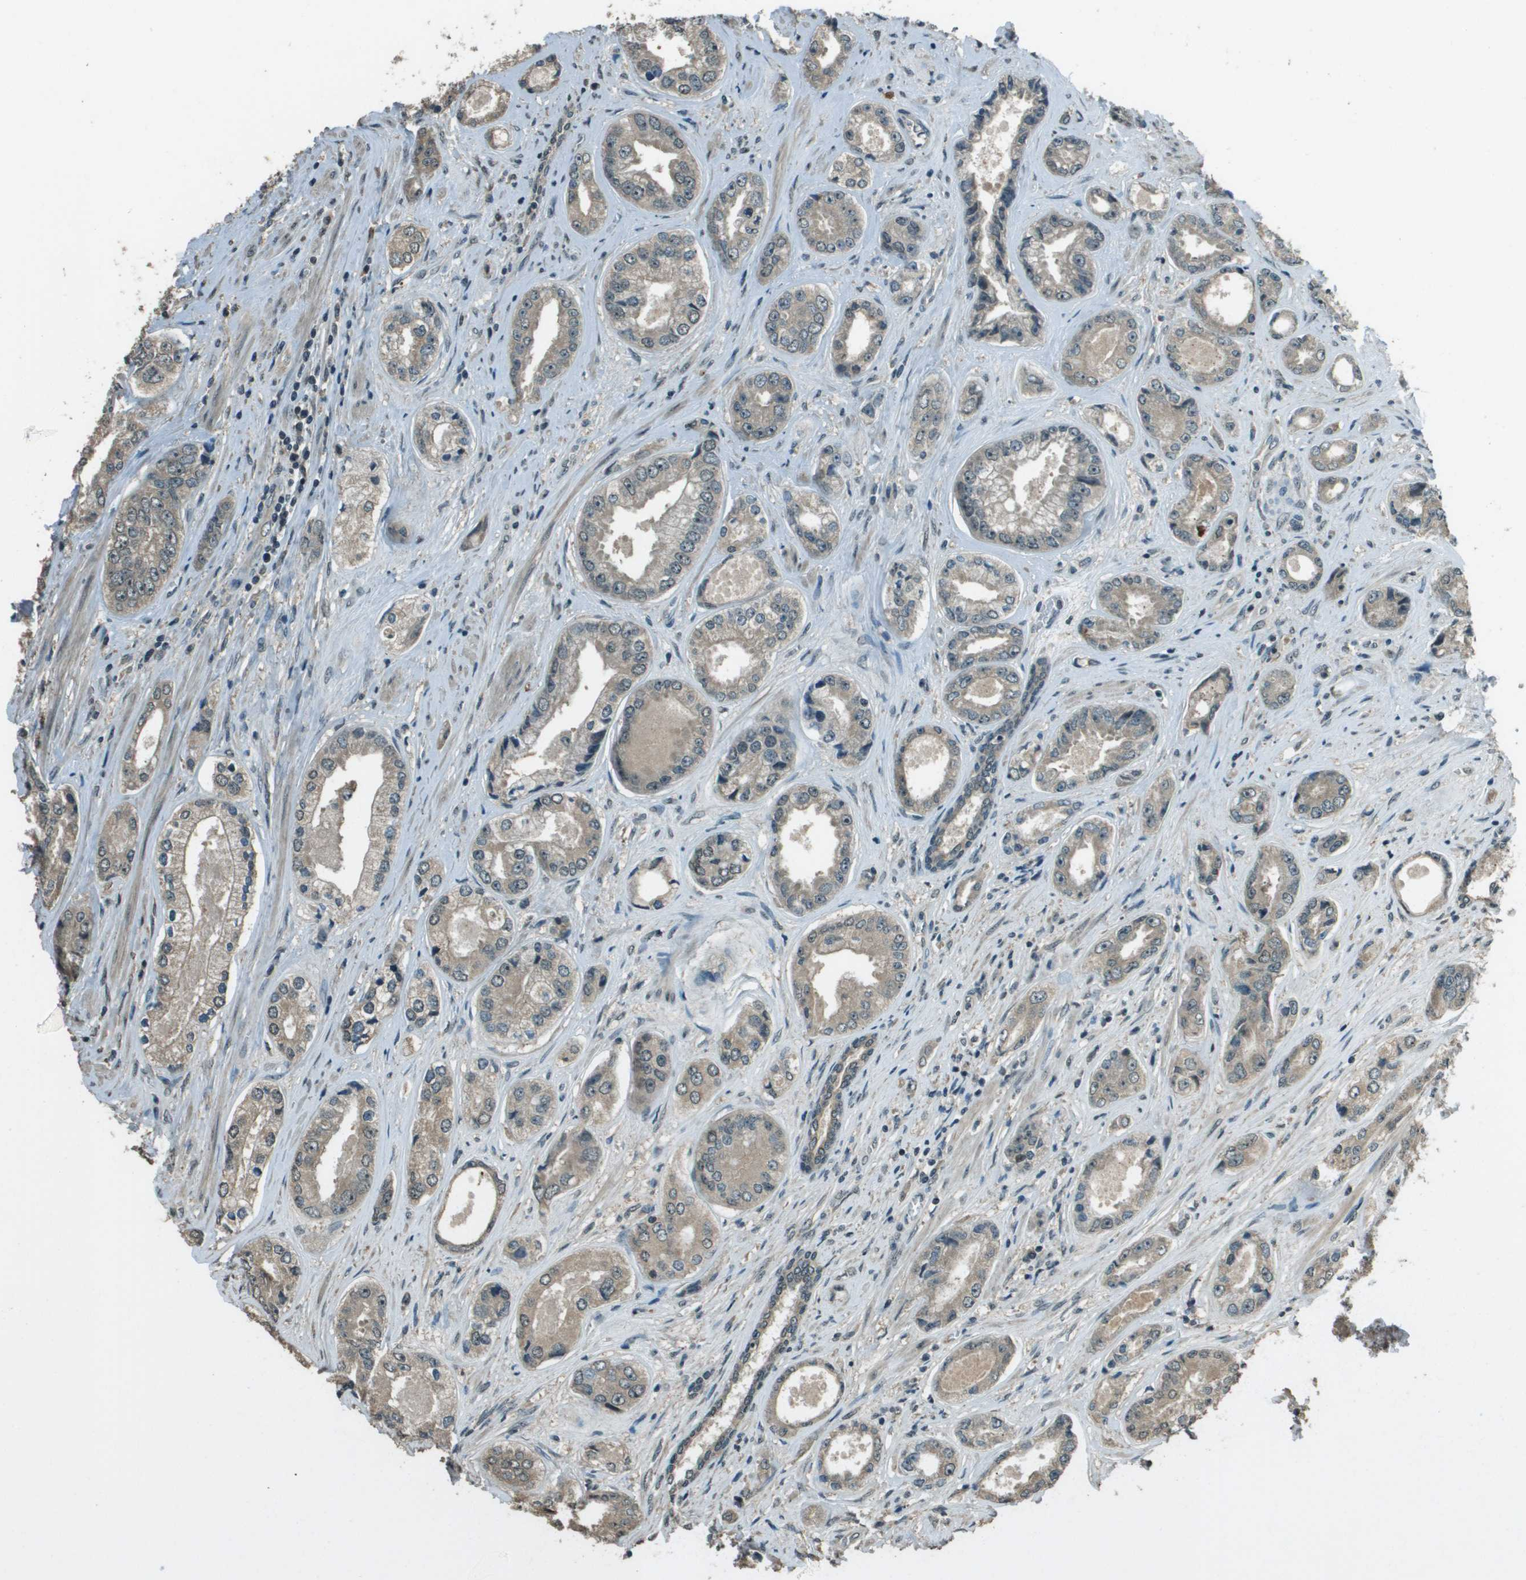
{"staining": {"intensity": "weak", "quantity": ">75%", "location": "cytoplasmic/membranous"}, "tissue": "prostate cancer", "cell_type": "Tumor cells", "image_type": "cancer", "snomed": [{"axis": "morphology", "description": "Adenocarcinoma, High grade"}, {"axis": "topography", "description": "Prostate"}], "caption": "Immunohistochemical staining of prostate cancer (adenocarcinoma (high-grade)) reveals low levels of weak cytoplasmic/membranous protein staining in approximately >75% of tumor cells. Nuclei are stained in blue.", "gene": "SDC3", "patient": {"sex": "male", "age": 61}}